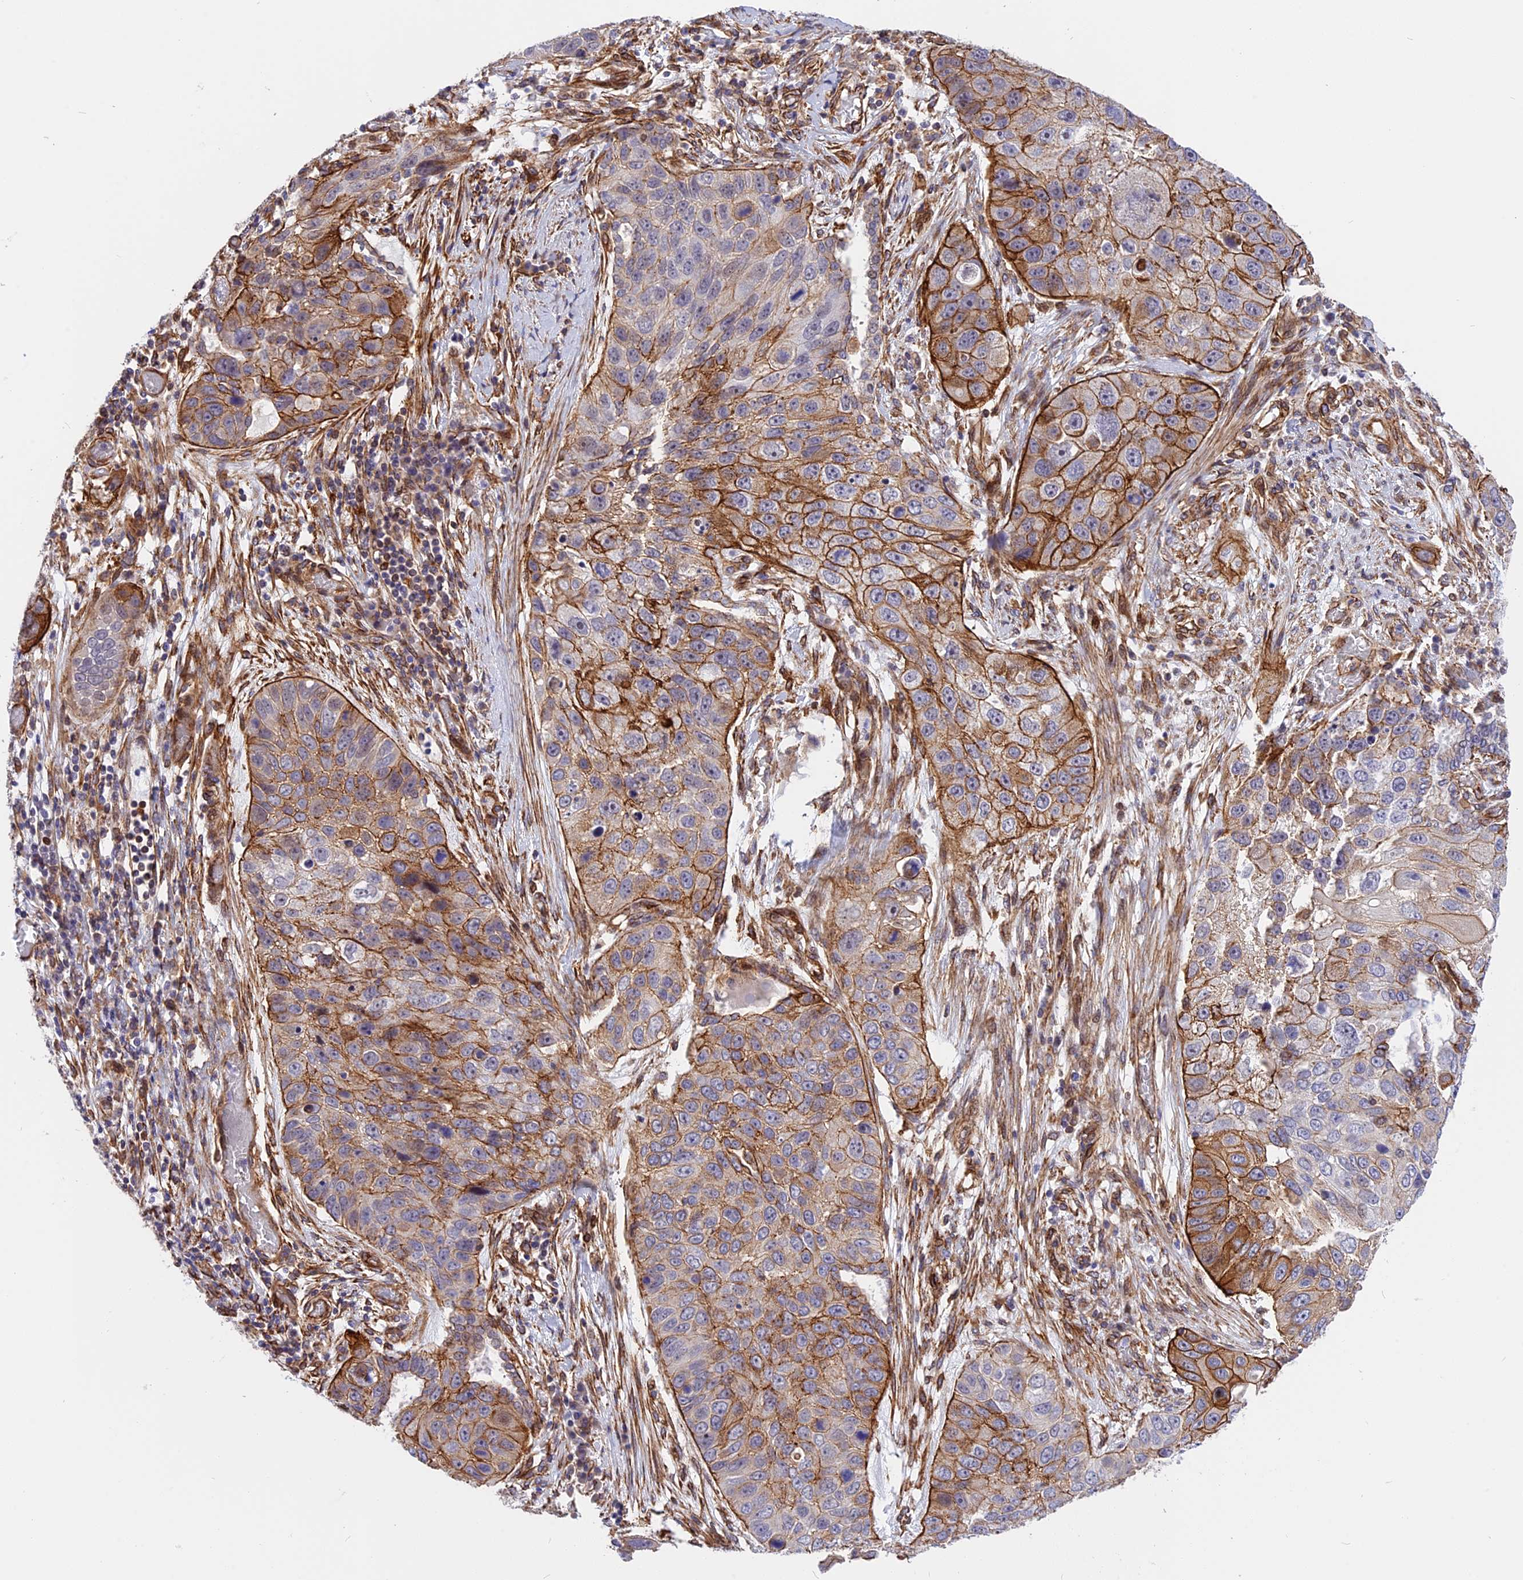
{"staining": {"intensity": "strong", "quantity": "25%-75%", "location": "cytoplasmic/membranous,nuclear"}, "tissue": "lung cancer", "cell_type": "Tumor cells", "image_type": "cancer", "snomed": [{"axis": "morphology", "description": "Adenocarcinoma, NOS"}, {"axis": "topography", "description": "Lung"}], "caption": "High-power microscopy captured an immunohistochemistry micrograph of lung cancer (adenocarcinoma), revealing strong cytoplasmic/membranous and nuclear staining in about 25%-75% of tumor cells.", "gene": "R3HDM4", "patient": {"sex": "male", "age": 64}}